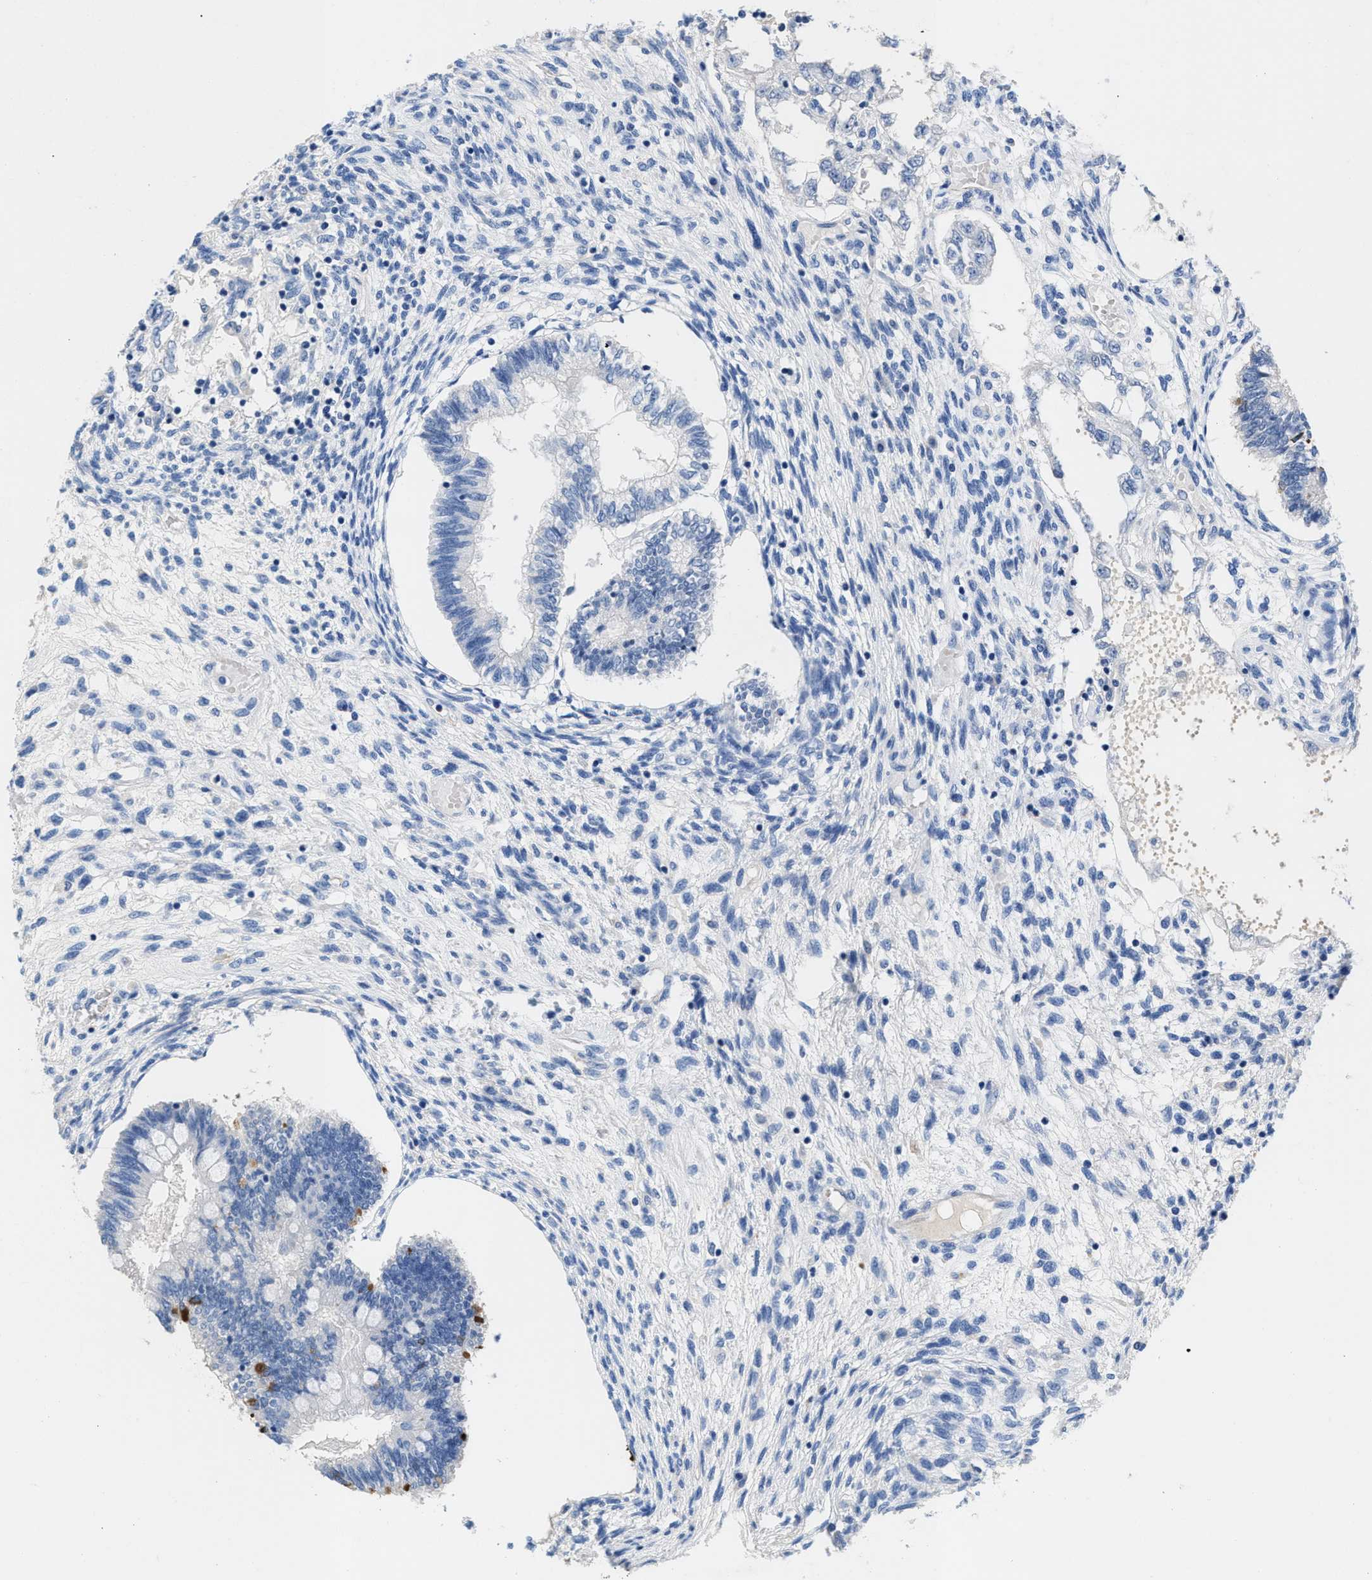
{"staining": {"intensity": "negative", "quantity": "none", "location": "none"}, "tissue": "testis cancer", "cell_type": "Tumor cells", "image_type": "cancer", "snomed": [{"axis": "morphology", "description": "Seminoma, NOS"}, {"axis": "topography", "description": "Testis"}], "caption": "A high-resolution micrograph shows immunohistochemistry (IHC) staining of testis cancer (seminoma), which exhibits no significant expression in tumor cells.", "gene": "SLFN13", "patient": {"sex": "male", "age": 28}}